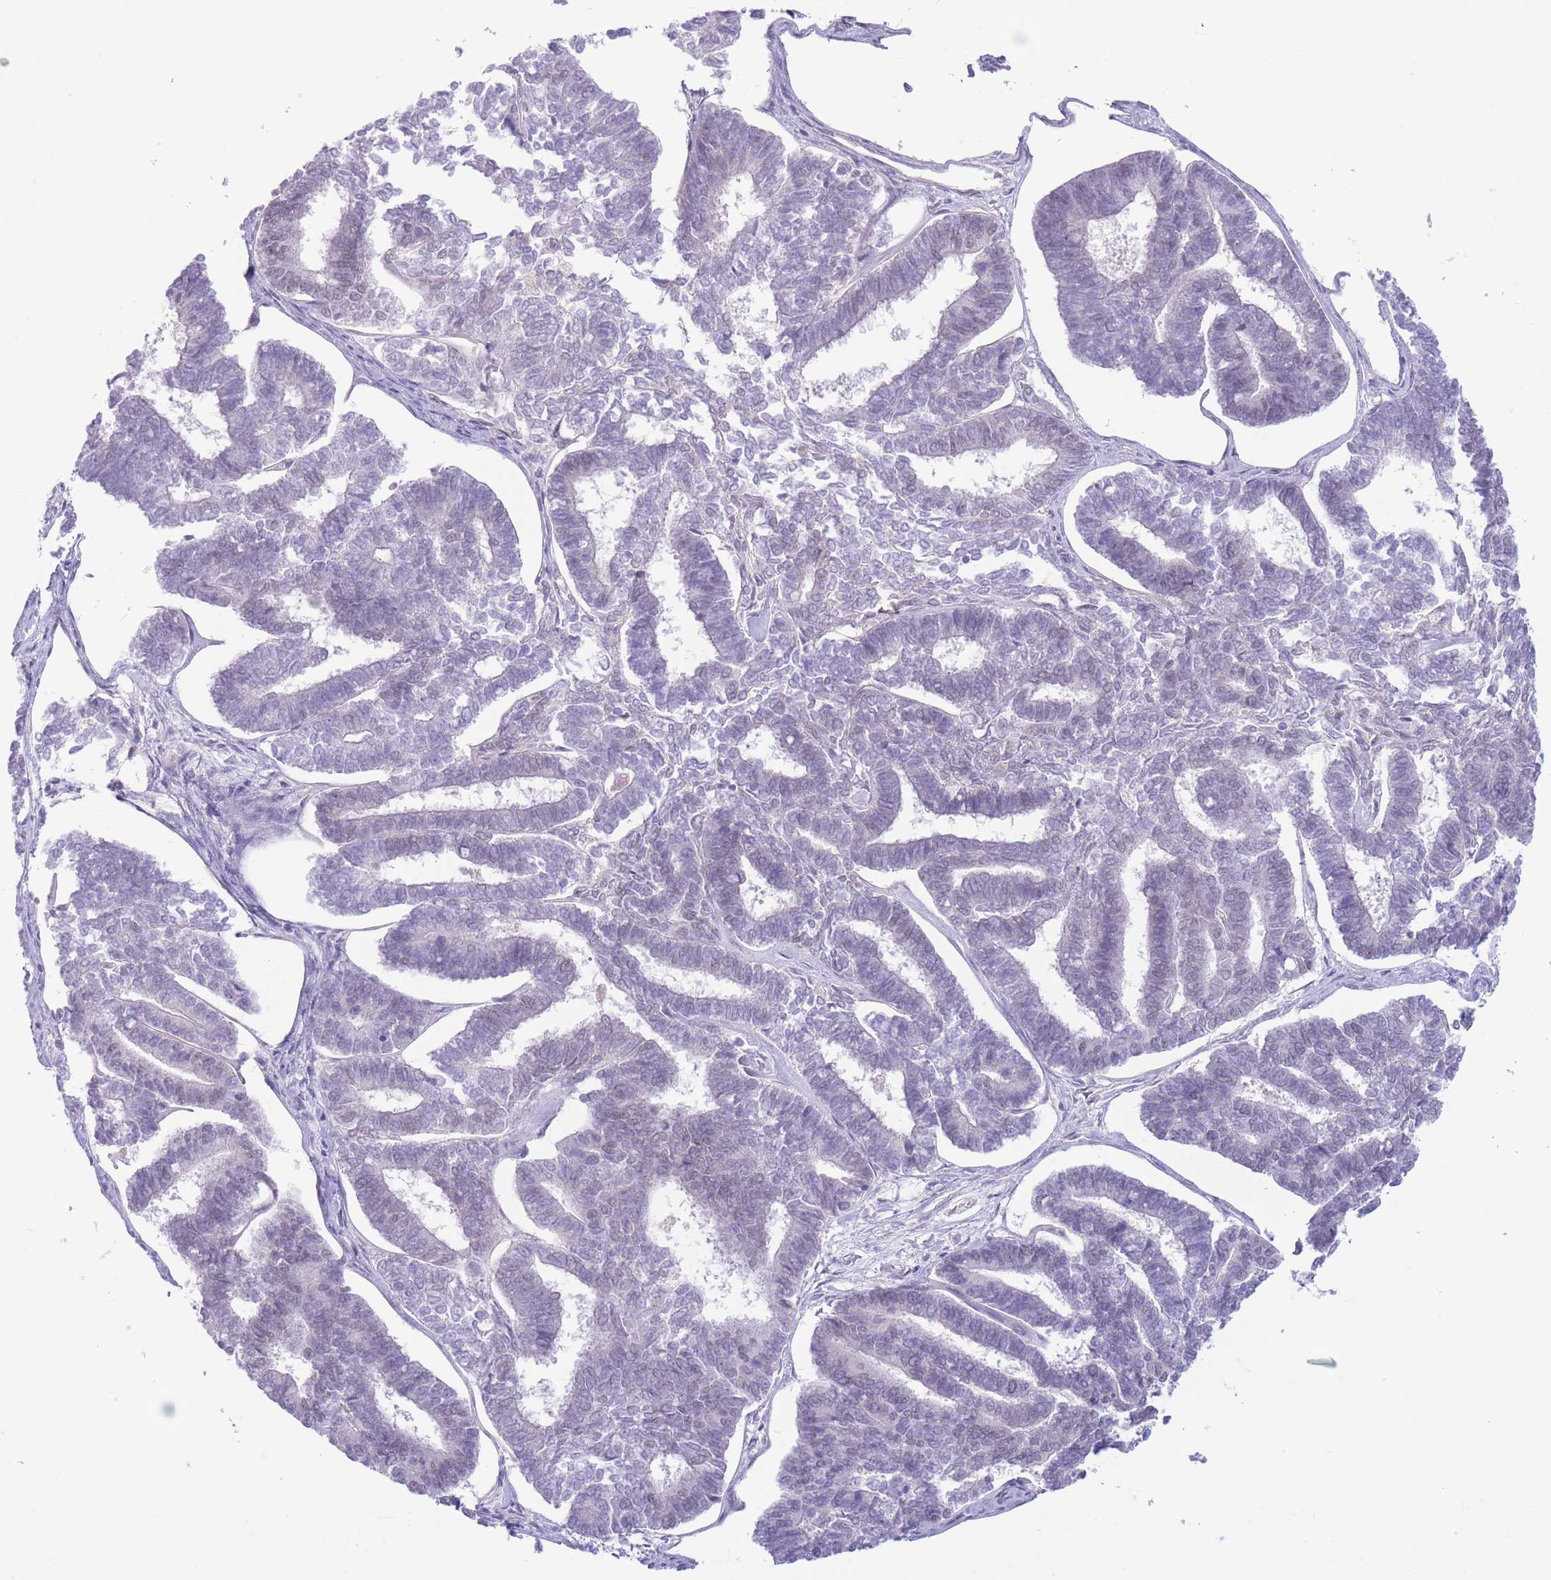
{"staining": {"intensity": "negative", "quantity": "none", "location": "none"}, "tissue": "endometrial cancer", "cell_type": "Tumor cells", "image_type": "cancer", "snomed": [{"axis": "morphology", "description": "Adenocarcinoma, NOS"}, {"axis": "topography", "description": "Endometrium"}], "caption": "A photomicrograph of adenocarcinoma (endometrial) stained for a protein displays no brown staining in tumor cells.", "gene": "FBXO46", "patient": {"sex": "female", "age": 70}}